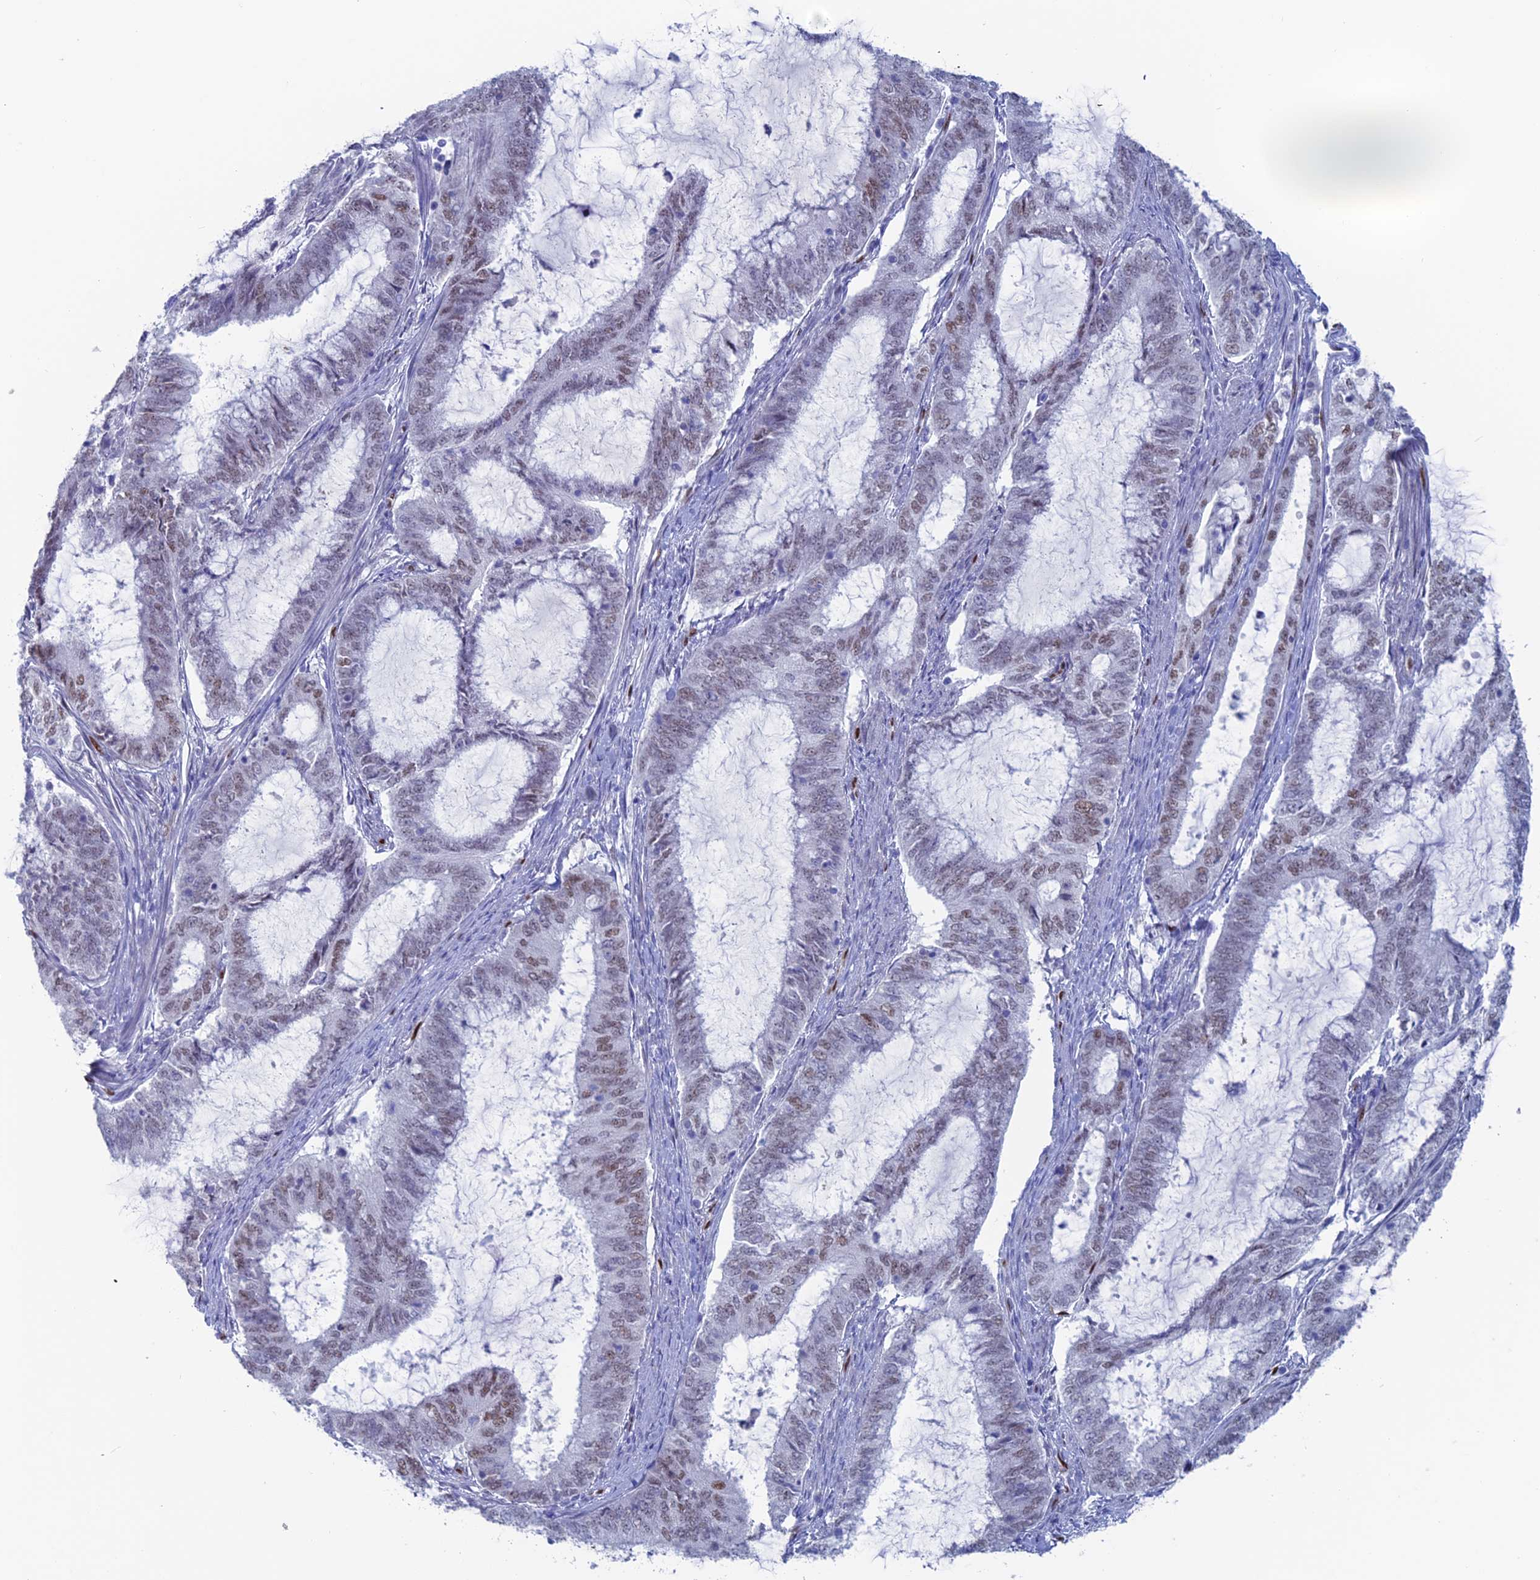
{"staining": {"intensity": "weak", "quantity": "25%-75%", "location": "nuclear"}, "tissue": "endometrial cancer", "cell_type": "Tumor cells", "image_type": "cancer", "snomed": [{"axis": "morphology", "description": "Adenocarcinoma, NOS"}, {"axis": "topography", "description": "Endometrium"}], "caption": "Immunohistochemical staining of endometrial cancer reveals low levels of weak nuclear protein staining in approximately 25%-75% of tumor cells.", "gene": "NOL4L", "patient": {"sex": "female", "age": 51}}